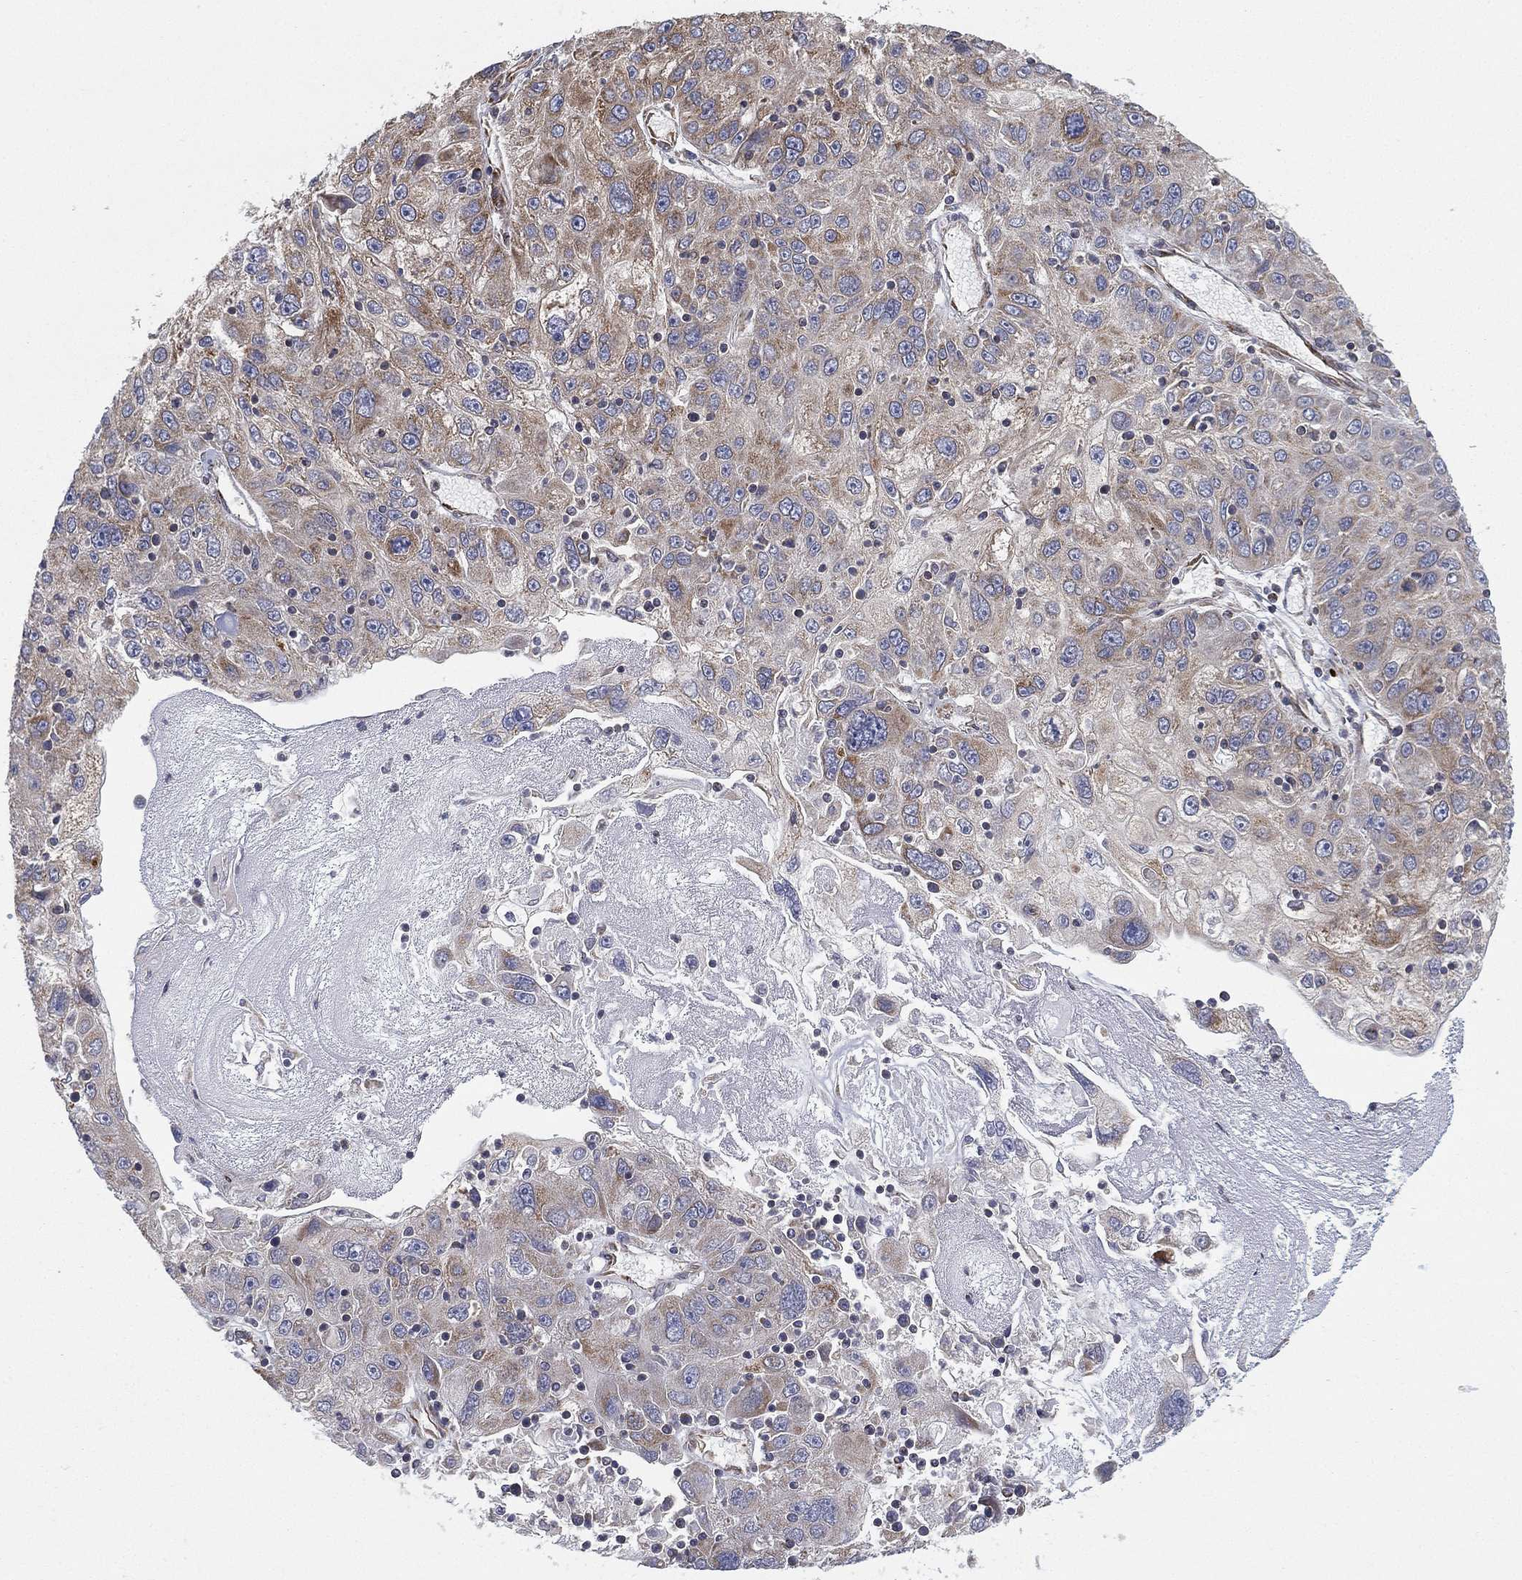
{"staining": {"intensity": "weak", "quantity": "25%-75%", "location": "cytoplasmic/membranous"}, "tissue": "stomach cancer", "cell_type": "Tumor cells", "image_type": "cancer", "snomed": [{"axis": "morphology", "description": "Adenocarcinoma, NOS"}, {"axis": "topography", "description": "Stomach"}], "caption": "Weak cytoplasmic/membranous staining for a protein is present in about 25%-75% of tumor cells of stomach adenocarcinoma using immunohistochemistry (IHC).", "gene": "CYB5B", "patient": {"sex": "male", "age": 56}}